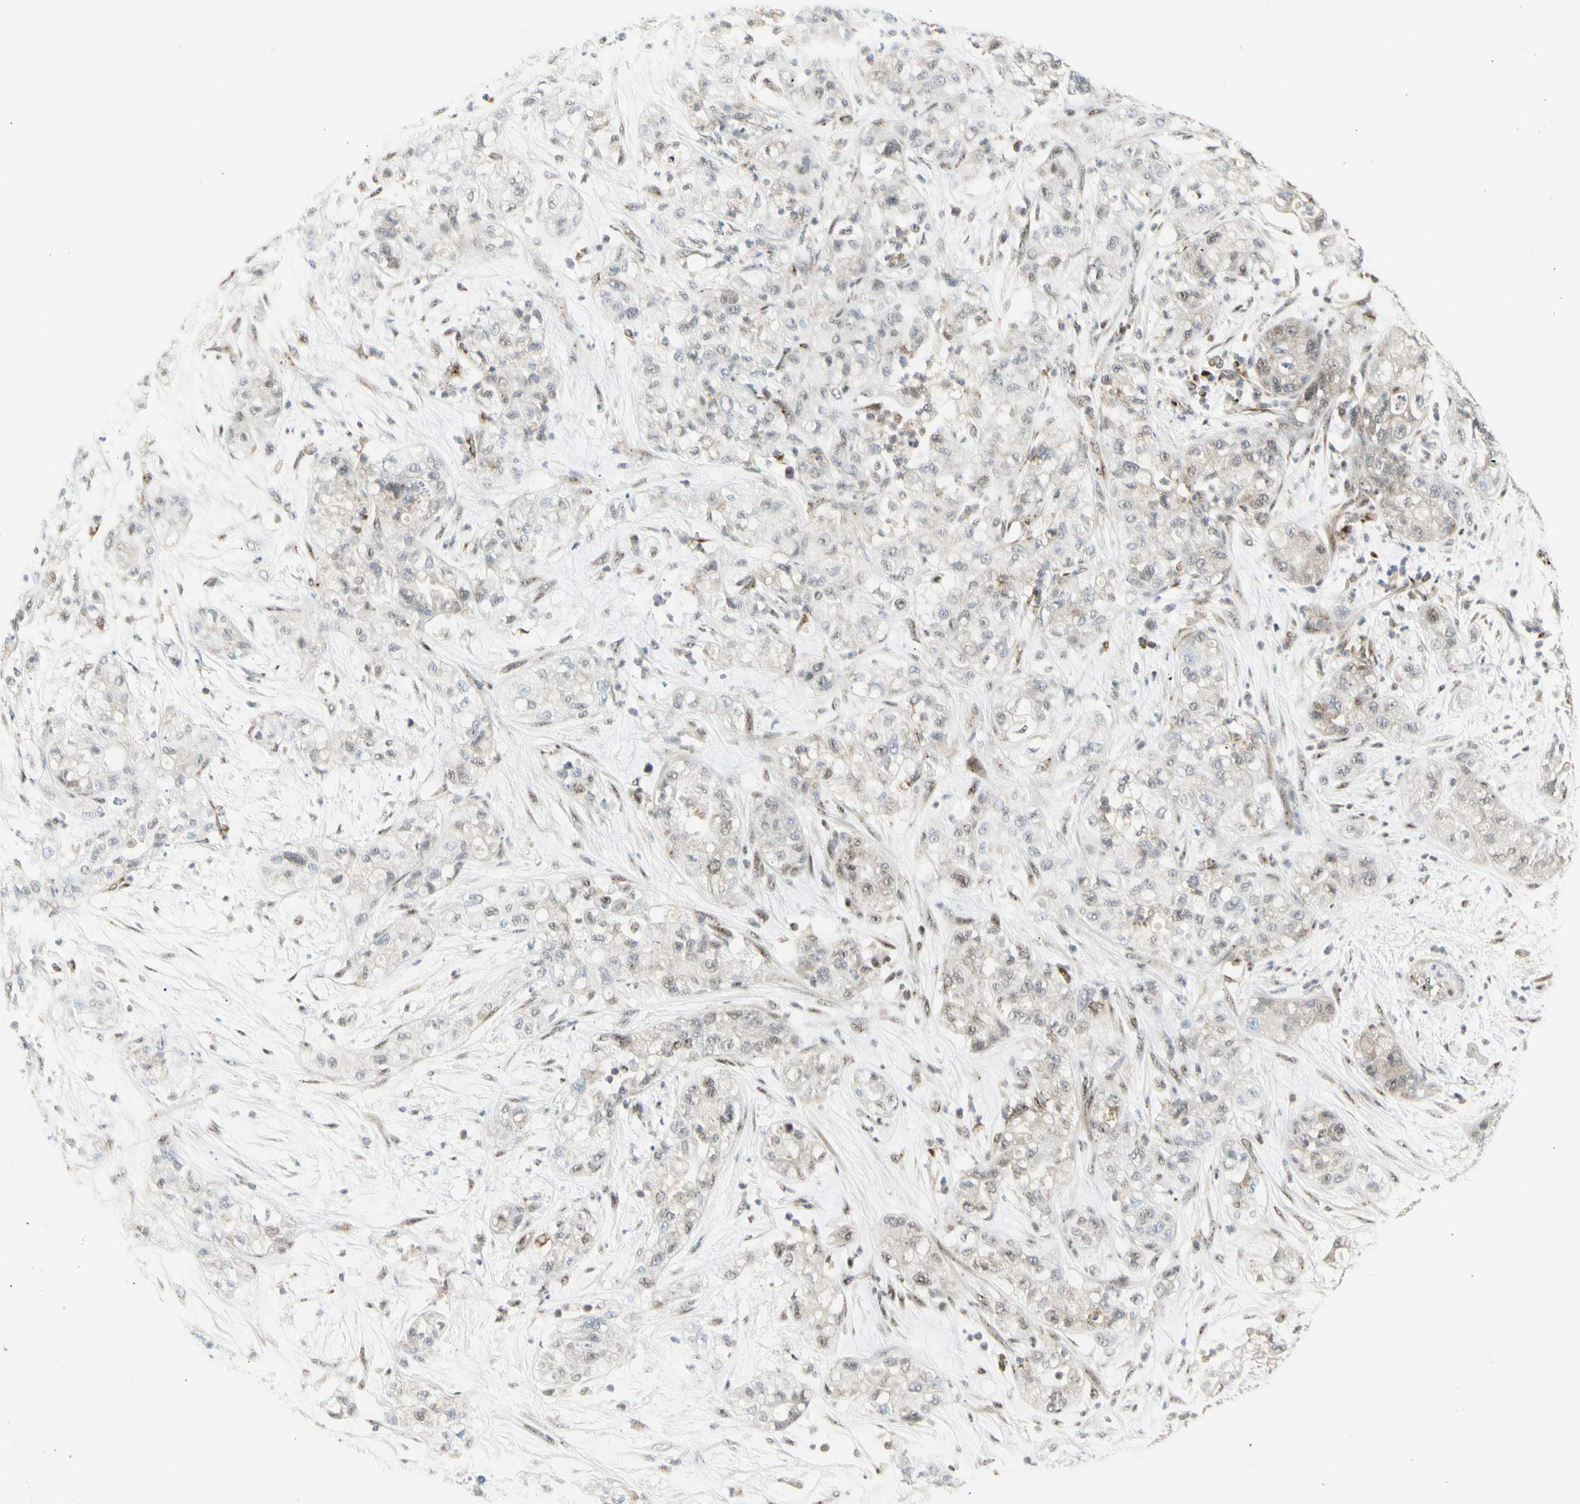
{"staining": {"intensity": "negative", "quantity": "none", "location": "none"}, "tissue": "pancreatic cancer", "cell_type": "Tumor cells", "image_type": "cancer", "snomed": [{"axis": "morphology", "description": "Adenocarcinoma, NOS"}, {"axis": "topography", "description": "Pancreas"}], "caption": "The photomicrograph exhibits no significant staining in tumor cells of pancreatic cancer (adenocarcinoma).", "gene": "DHRS7B", "patient": {"sex": "female", "age": 78}}